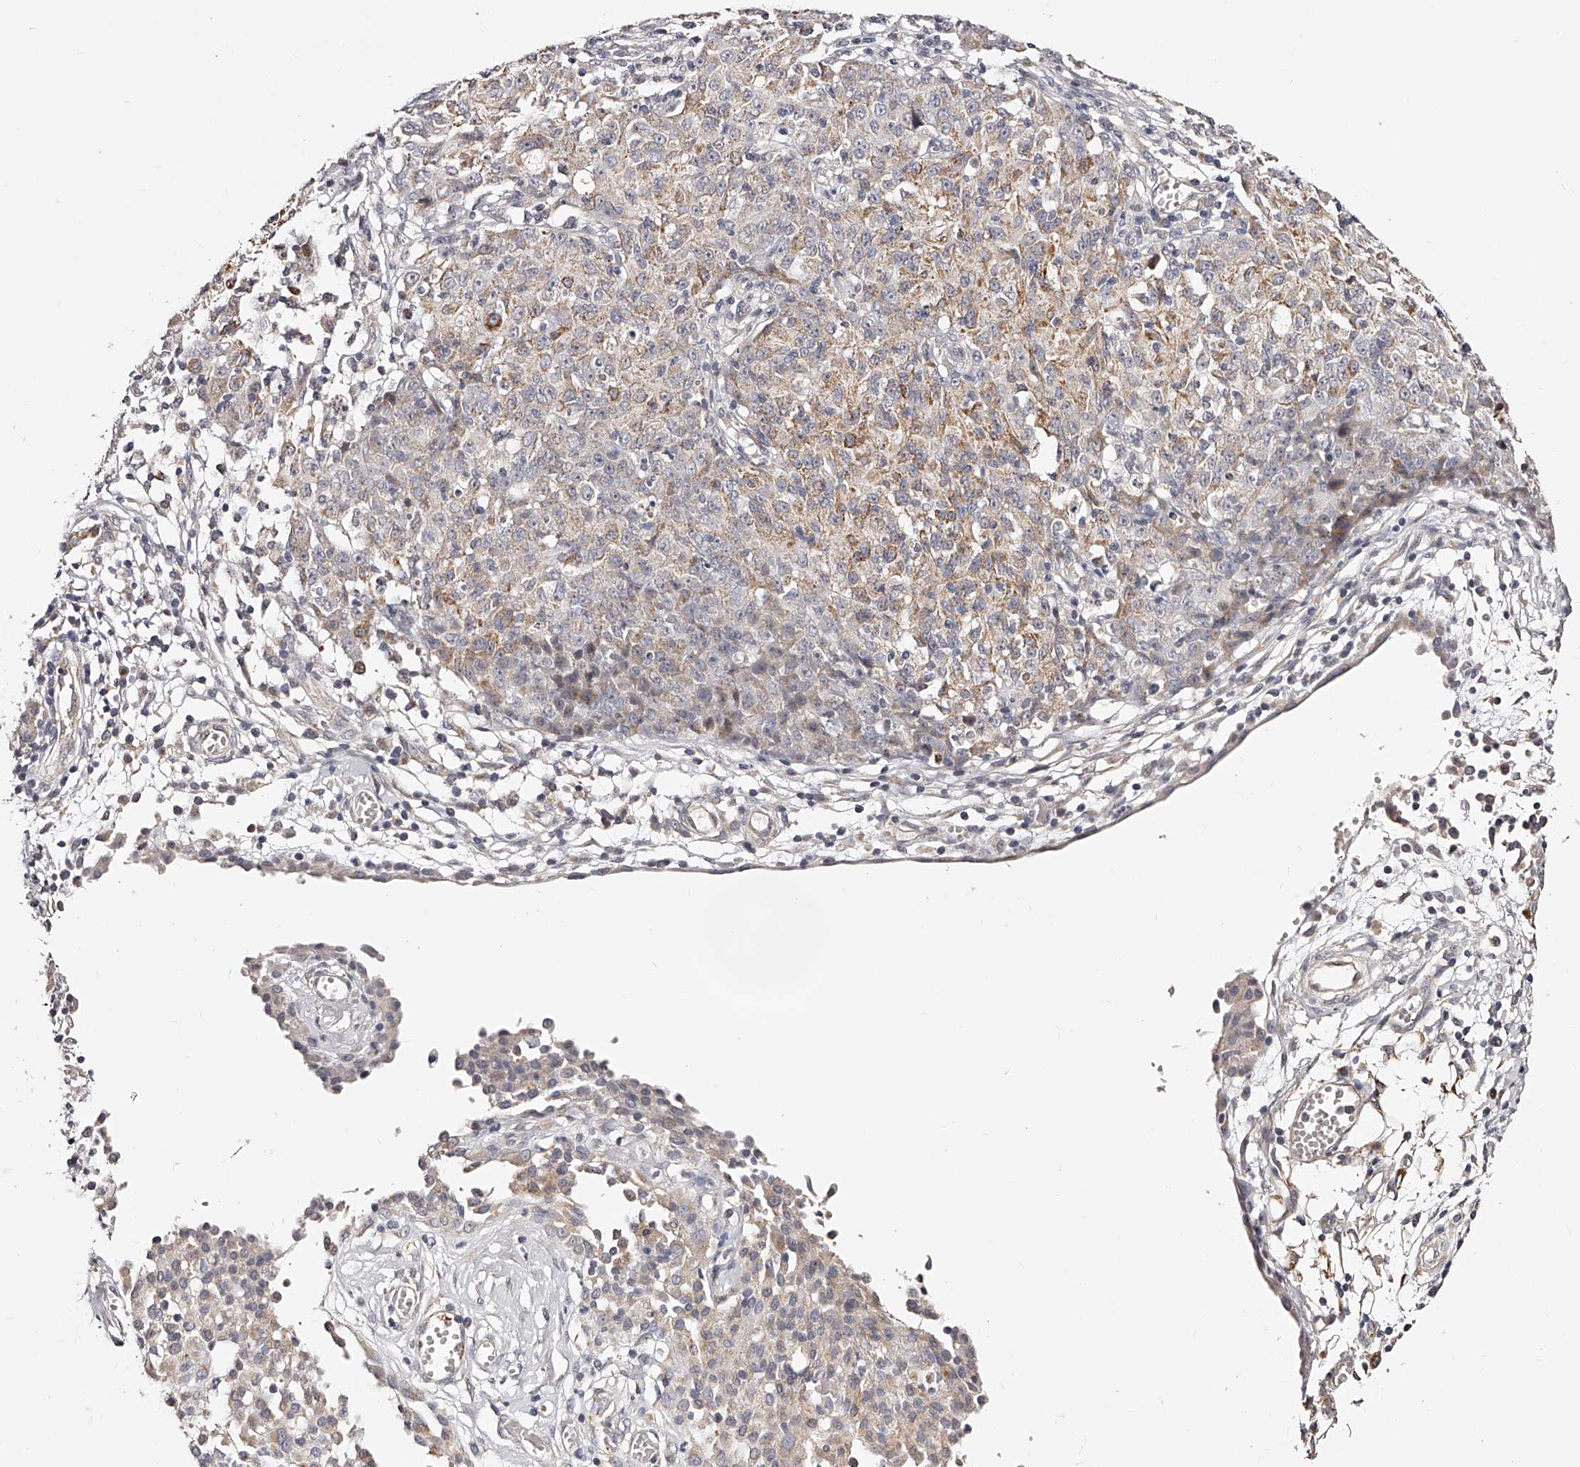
{"staining": {"intensity": "moderate", "quantity": "25%-75%", "location": "cytoplasmic/membranous"}, "tissue": "ovarian cancer", "cell_type": "Tumor cells", "image_type": "cancer", "snomed": [{"axis": "morphology", "description": "Carcinoma, endometroid"}, {"axis": "topography", "description": "Ovary"}], "caption": "The image displays staining of ovarian cancer (endometroid carcinoma), revealing moderate cytoplasmic/membranous protein positivity (brown color) within tumor cells.", "gene": "ZNF502", "patient": {"sex": "female", "age": 42}}